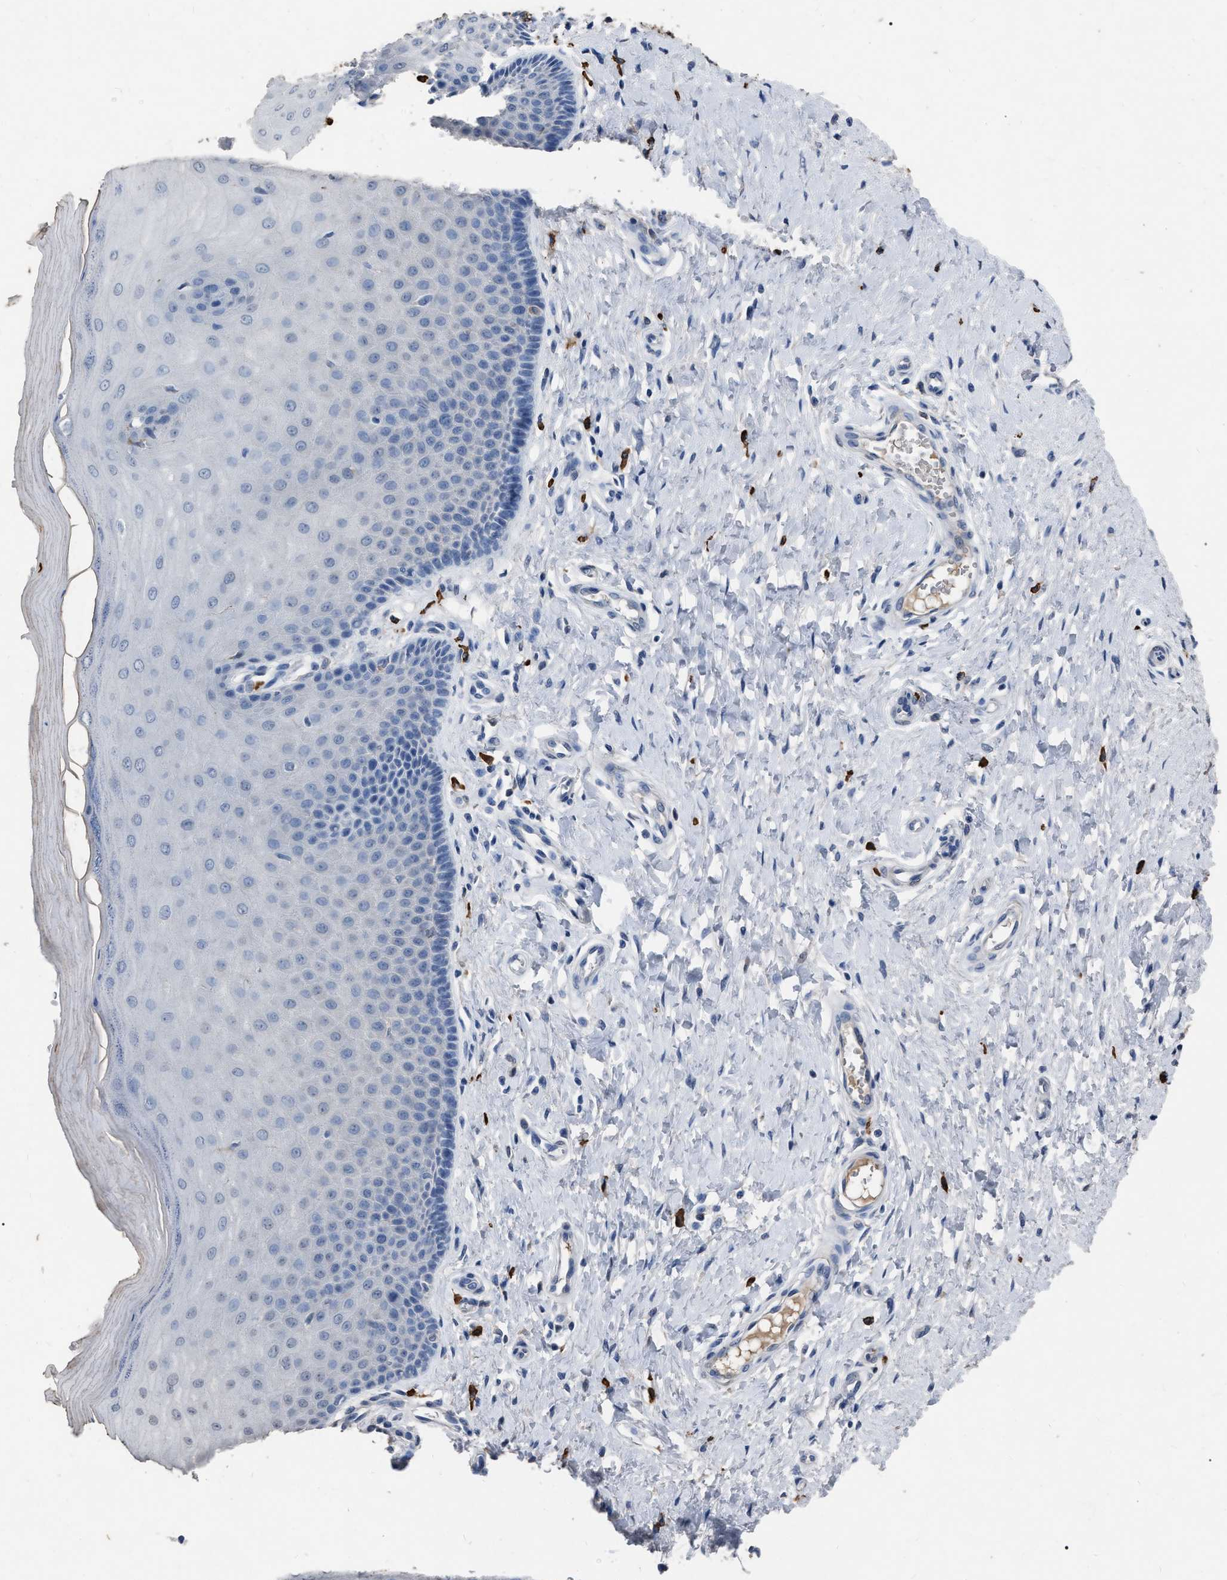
{"staining": {"intensity": "negative", "quantity": "none", "location": "none"}, "tissue": "cervix", "cell_type": "Glandular cells", "image_type": "normal", "snomed": [{"axis": "morphology", "description": "Normal tissue, NOS"}, {"axis": "topography", "description": "Cervix"}], "caption": "This is a image of IHC staining of unremarkable cervix, which shows no staining in glandular cells. Nuclei are stained in blue.", "gene": "HABP2", "patient": {"sex": "female", "age": 55}}